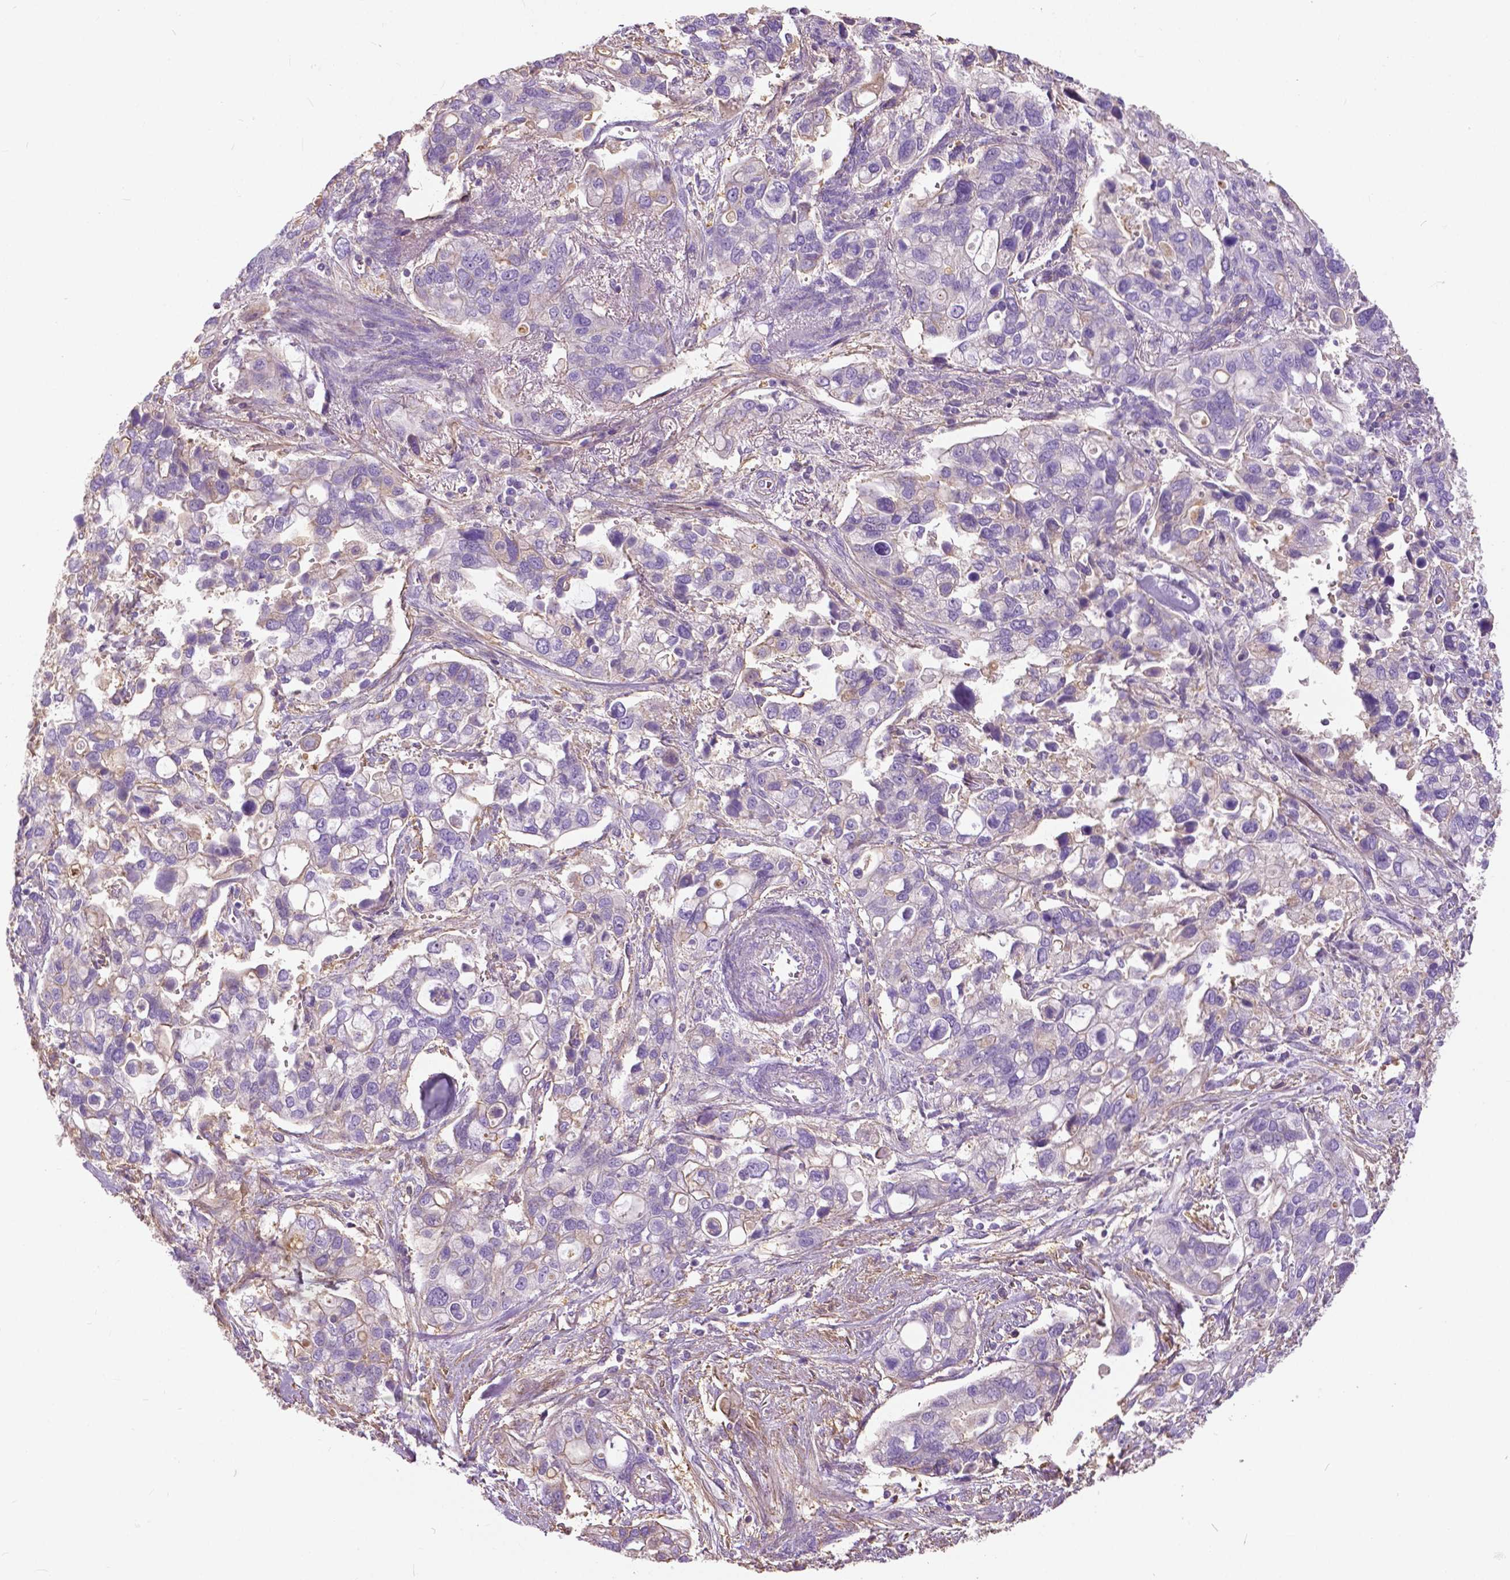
{"staining": {"intensity": "negative", "quantity": "none", "location": "none"}, "tissue": "stomach cancer", "cell_type": "Tumor cells", "image_type": "cancer", "snomed": [{"axis": "morphology", "description": "Adenocarcinoma, NOS"}, {"axis": "topography", "description": "Stomach, upper"}], "caption": "A high-resolution histopathology image shows immunohistochemistry staining of adenocarcinoma (stomach), which shows no significant positivity in tumor cells.", "gene": "ANXA13", "patient": {"sex": "female", "age": 81}}